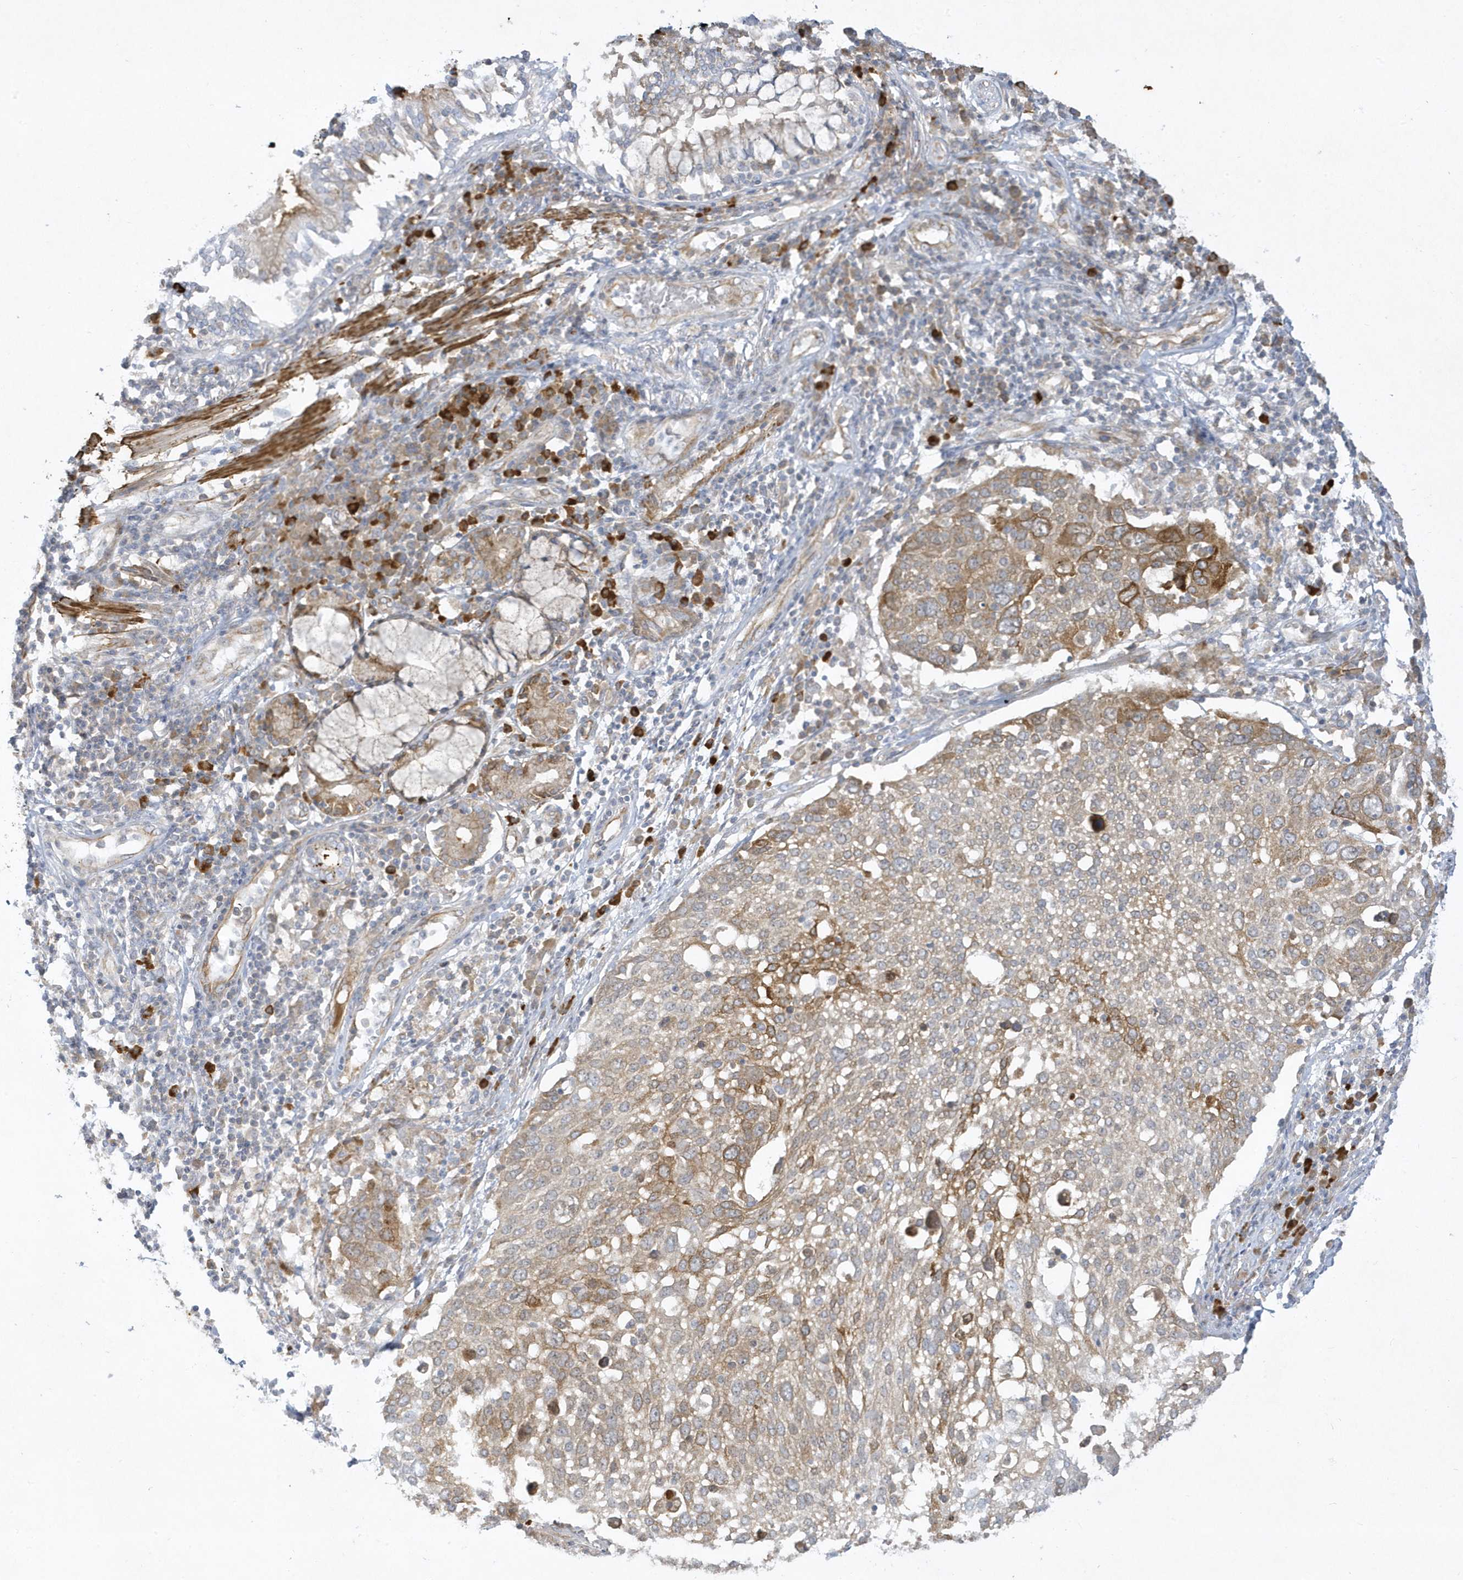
{"staining": {"intensity": "moderate", "quantity": ">75%", "location": "cytoplasmic/membranous"}, "tissue": "lung cancer", "cell_type": "Tumor cells", "image_type": "cancer", "snomed": [{"axis": "morphology", "description": "Squamous cell carcinoma, NOS"}, {"axis": "topography", "description": "Lung"}], "caption": "Immunohistochemistry photomicrograph of neoplastic tissue: lung squamous cell carcinoma stained using immunohistochemistry demonstrates medium levels of moderate protein expression localized specifically in the cytoplasmic/membranous of tumor cells, appearing as a cytoplasmic/membranous brown color.", "gene": "THADA", "patient": {"sex": "male", "age": 65}}